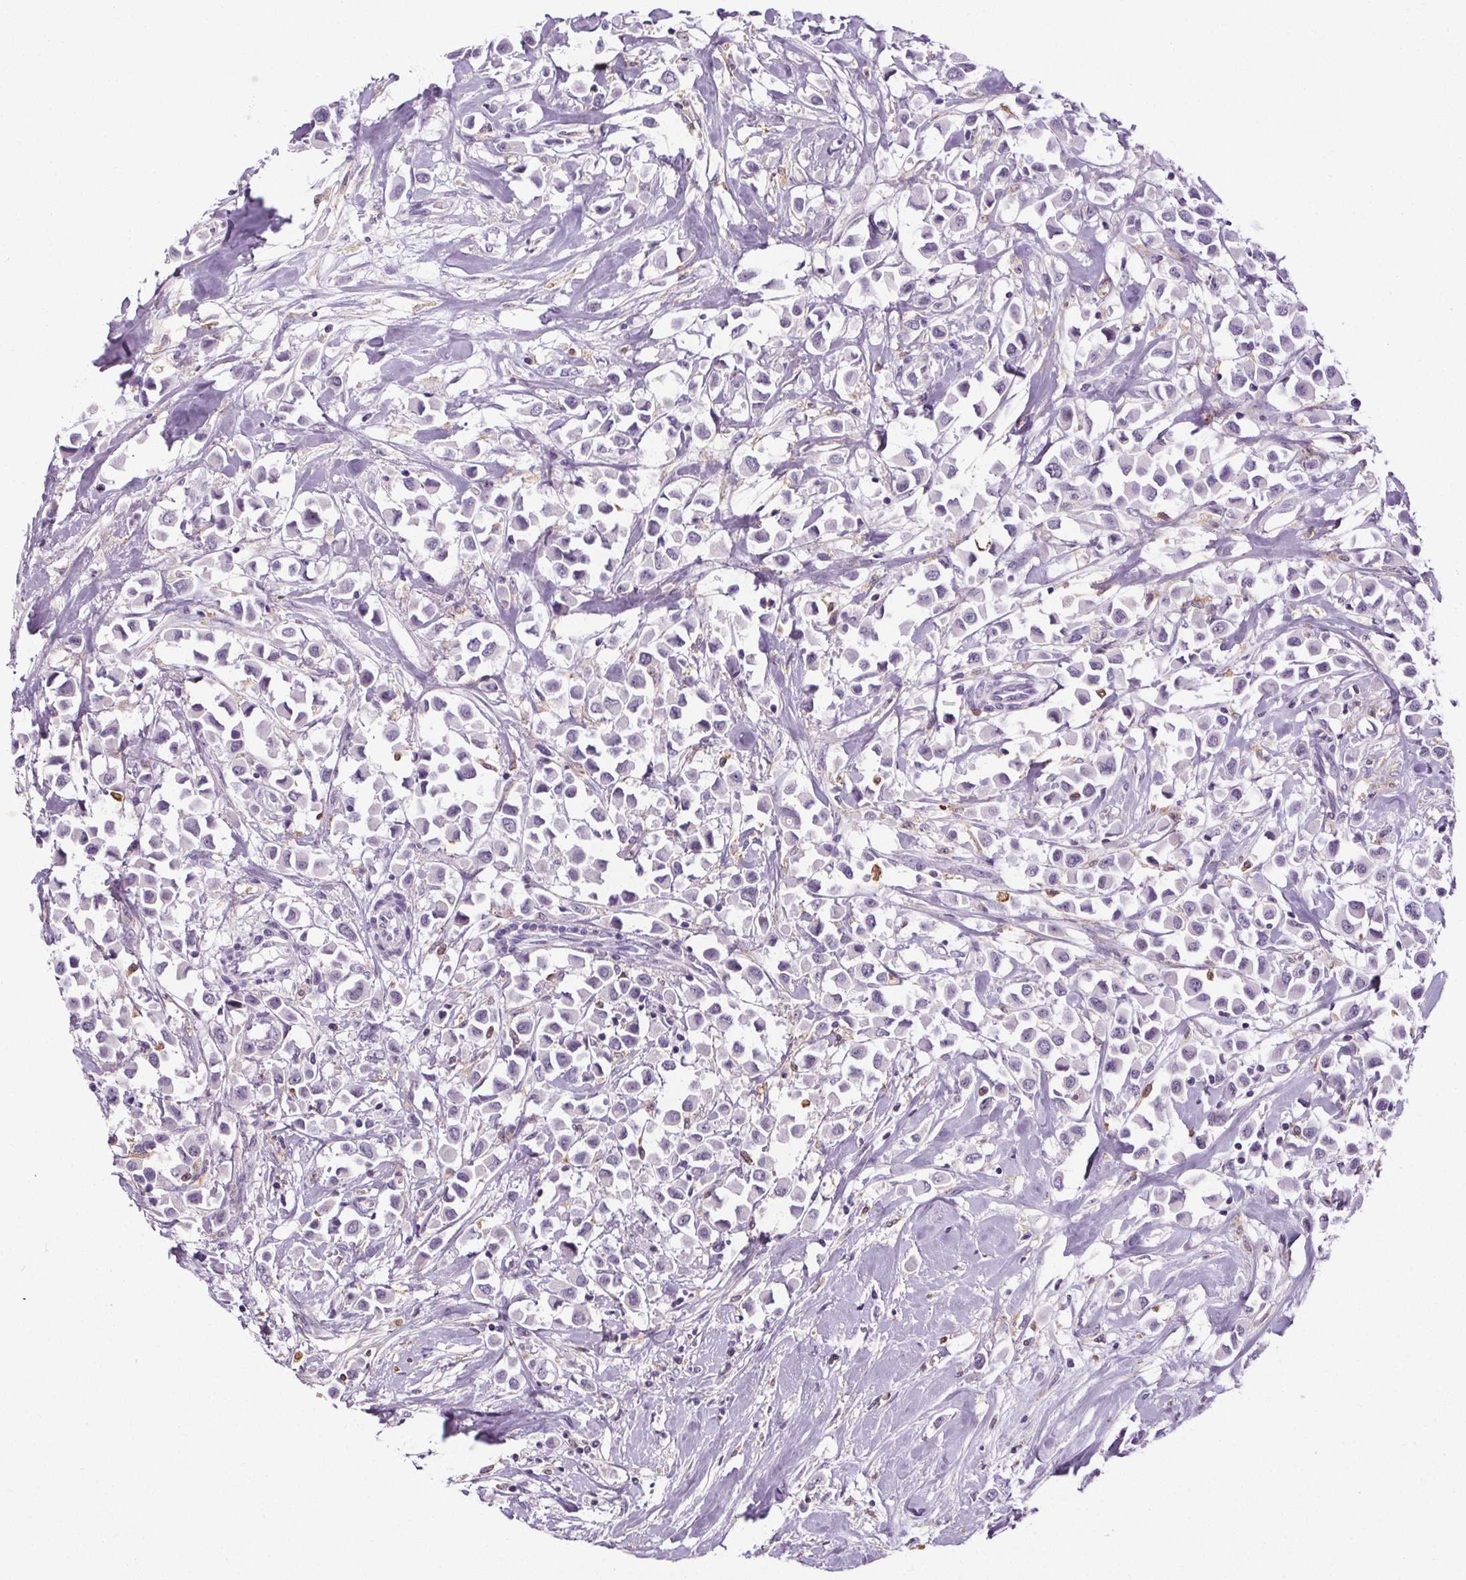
{"staining": {"intensity": "negative", "quantity": "none", "location": "none"}, "tissue": "breast cancer", "cell_type": "Tumor cells", "image_type": "cancer", "snomed": [{"axis": "morphology", "description": "Duct carcinoma"}, {"axis": "topography", "description": "Breast"}], "caption": "Tumor cells show no significant protein expression in breast cancer.", "gene": "TMEM240", "patient": {"sex": "female", "age": 61}}